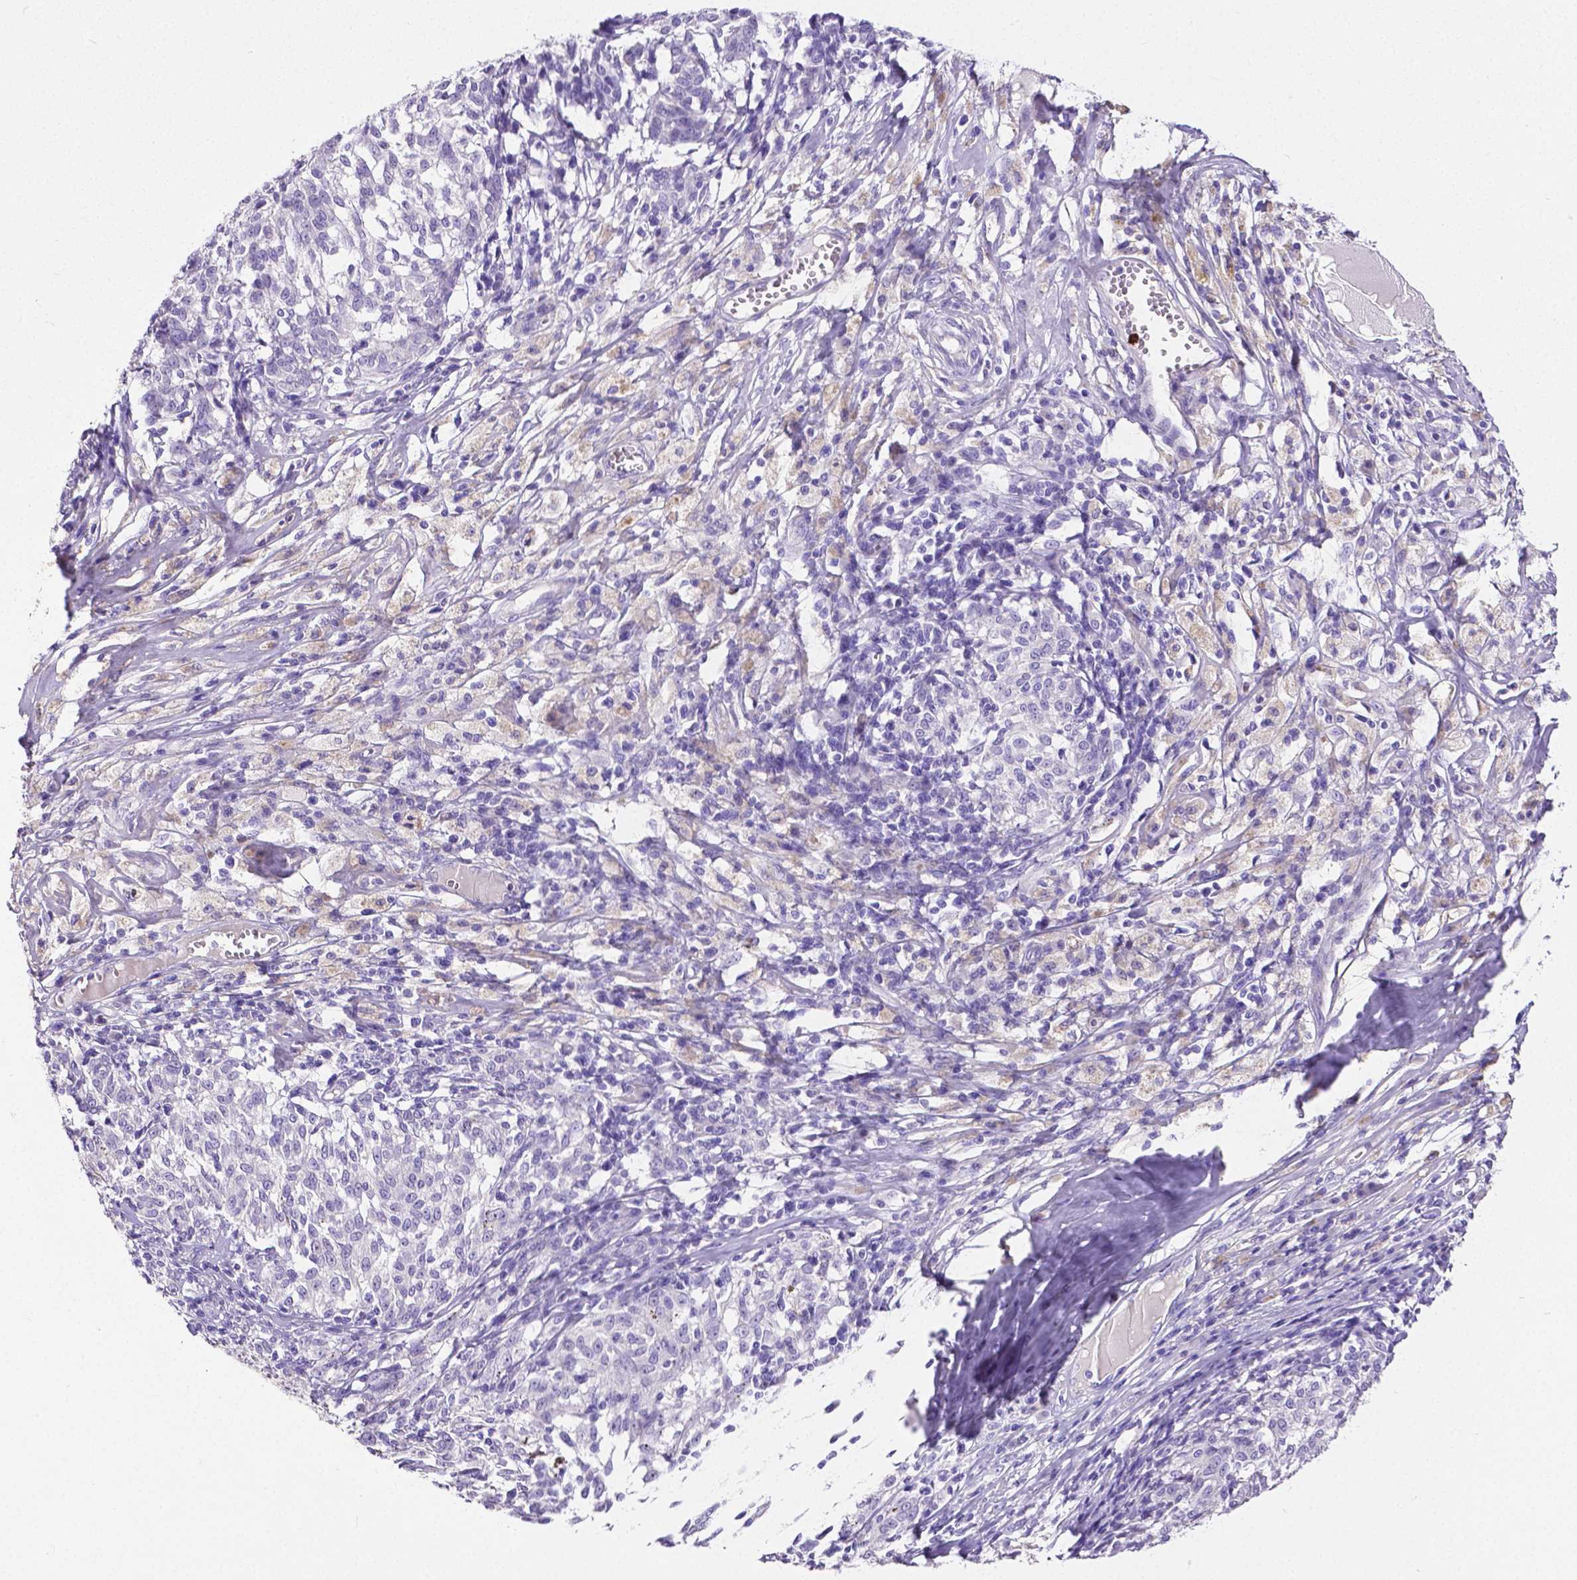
{"staining": {"intensity": "negative", "quantity": "none", "location": "none"}, "tissue": "melanoma", "cell_type": "Tumor cells", "image_type": "cancer", "snomed": [{"axis": "morphology", "description": "Malignant melanoma, NOS"}, {"axis": "topography", "description": "Skin"}], "caption": "Tumor cells are negative for brown protein staining in malignant melanoma.", "gene": "MMP9", "patient": {"sex": "female", "age": 72}}